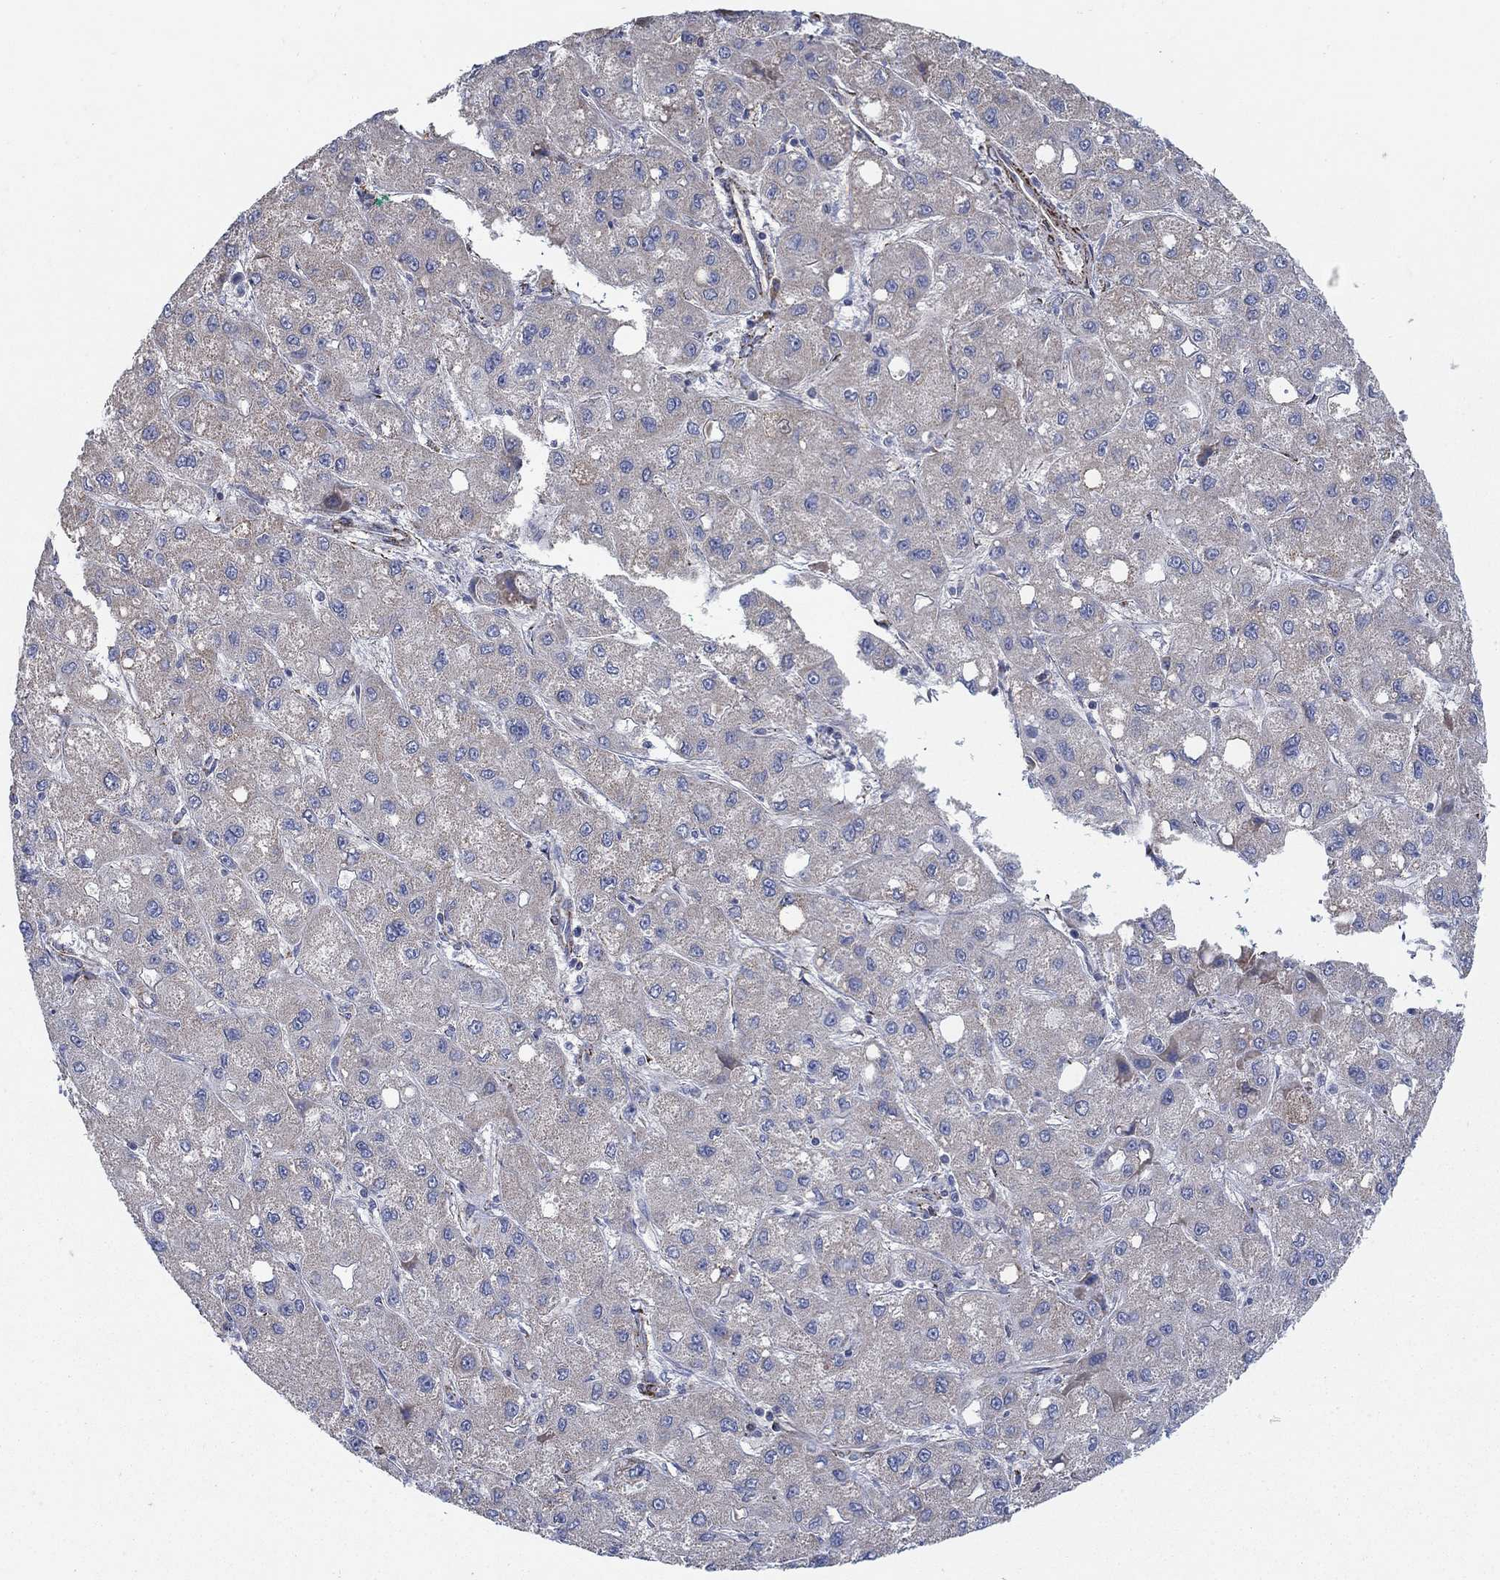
{"staining": {"intensity": "negative", "quantity": "none", "location": "none"}, "tissue": "liver cancer", "cell_type": "Tumor cells", "image_type": "cancer", "snomed": [{"axis": "morphology", "description": "Carcinoma, Hepatocellular, NOS"}, {"axis": "topography", "description": "Liver"}], "caption": "This is an immunohistochemistry (IHC) image of human liver cancer (hepatocellular carcinoma). There is no positivity in tumor cells.", "gene": "PNPLA2", "patient": {"sex": "male", "age": 73}}